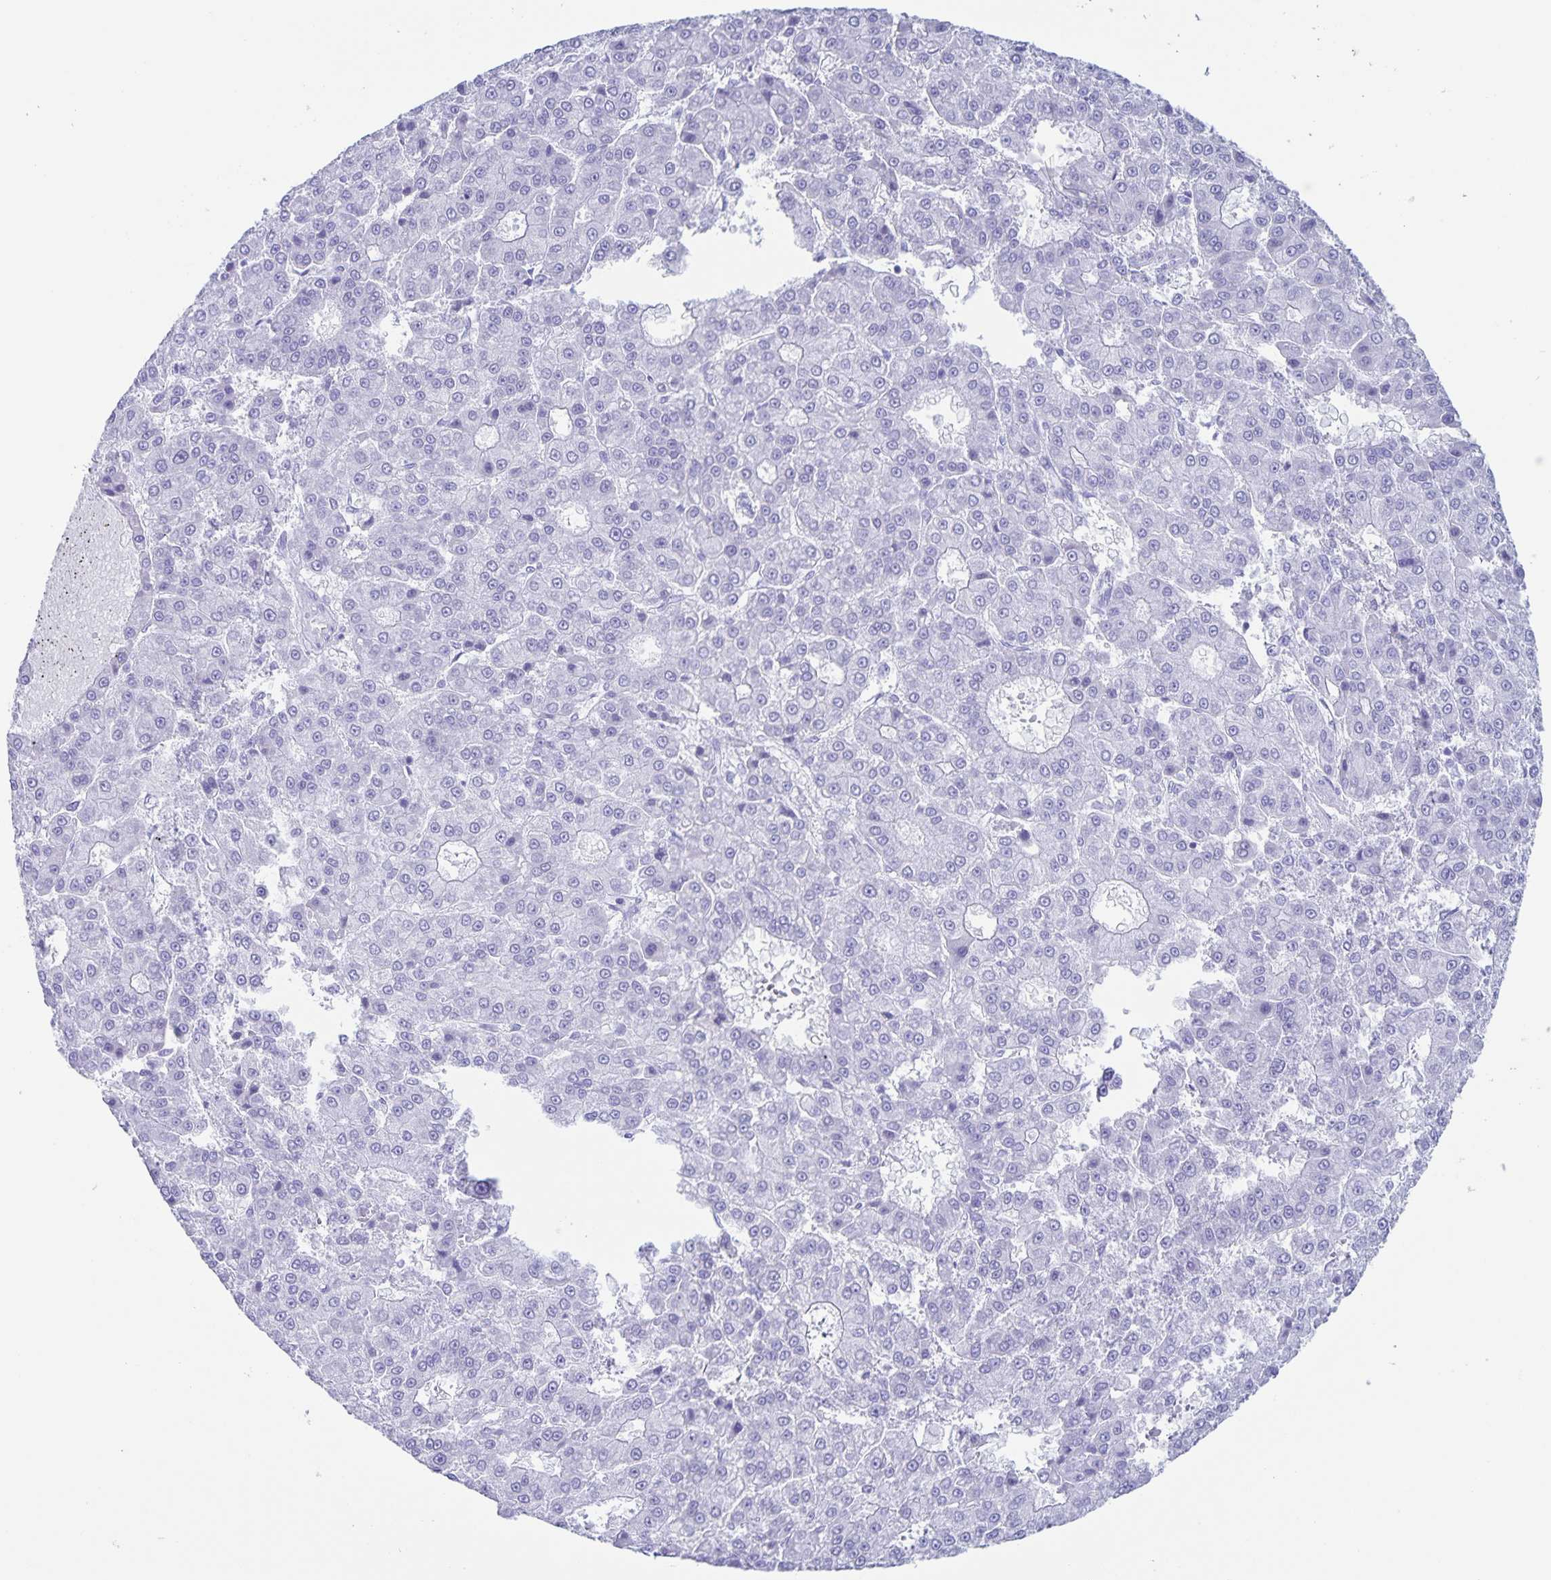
{"staining": {"intensity": "negative", "quantity": "none", "location": "none"}, "tissue": "liver cancer", "cell_type": "Tumor cells", "image_type": "cancer", "snomed": [{"axis": "morphology", "description": "Carcinoma, Hepatocellular, NOS"}, {"axis": "topography", "description": "Liver"}], "caption": "Immunohistochemistry histopathology image of human liver cancer (hepatocellular carcinoma) stained for a protein (brown), which displays no staining in tumor cells. Brightfield microscopy of immunohistochemistry (IHC) stained with DAB (3,3'-diaminobenzidine) (brown) and hematoxylin (blue), captured at high magnification.", "gene": "AQP4", "patient": {"sex": "male", "age": 70}}